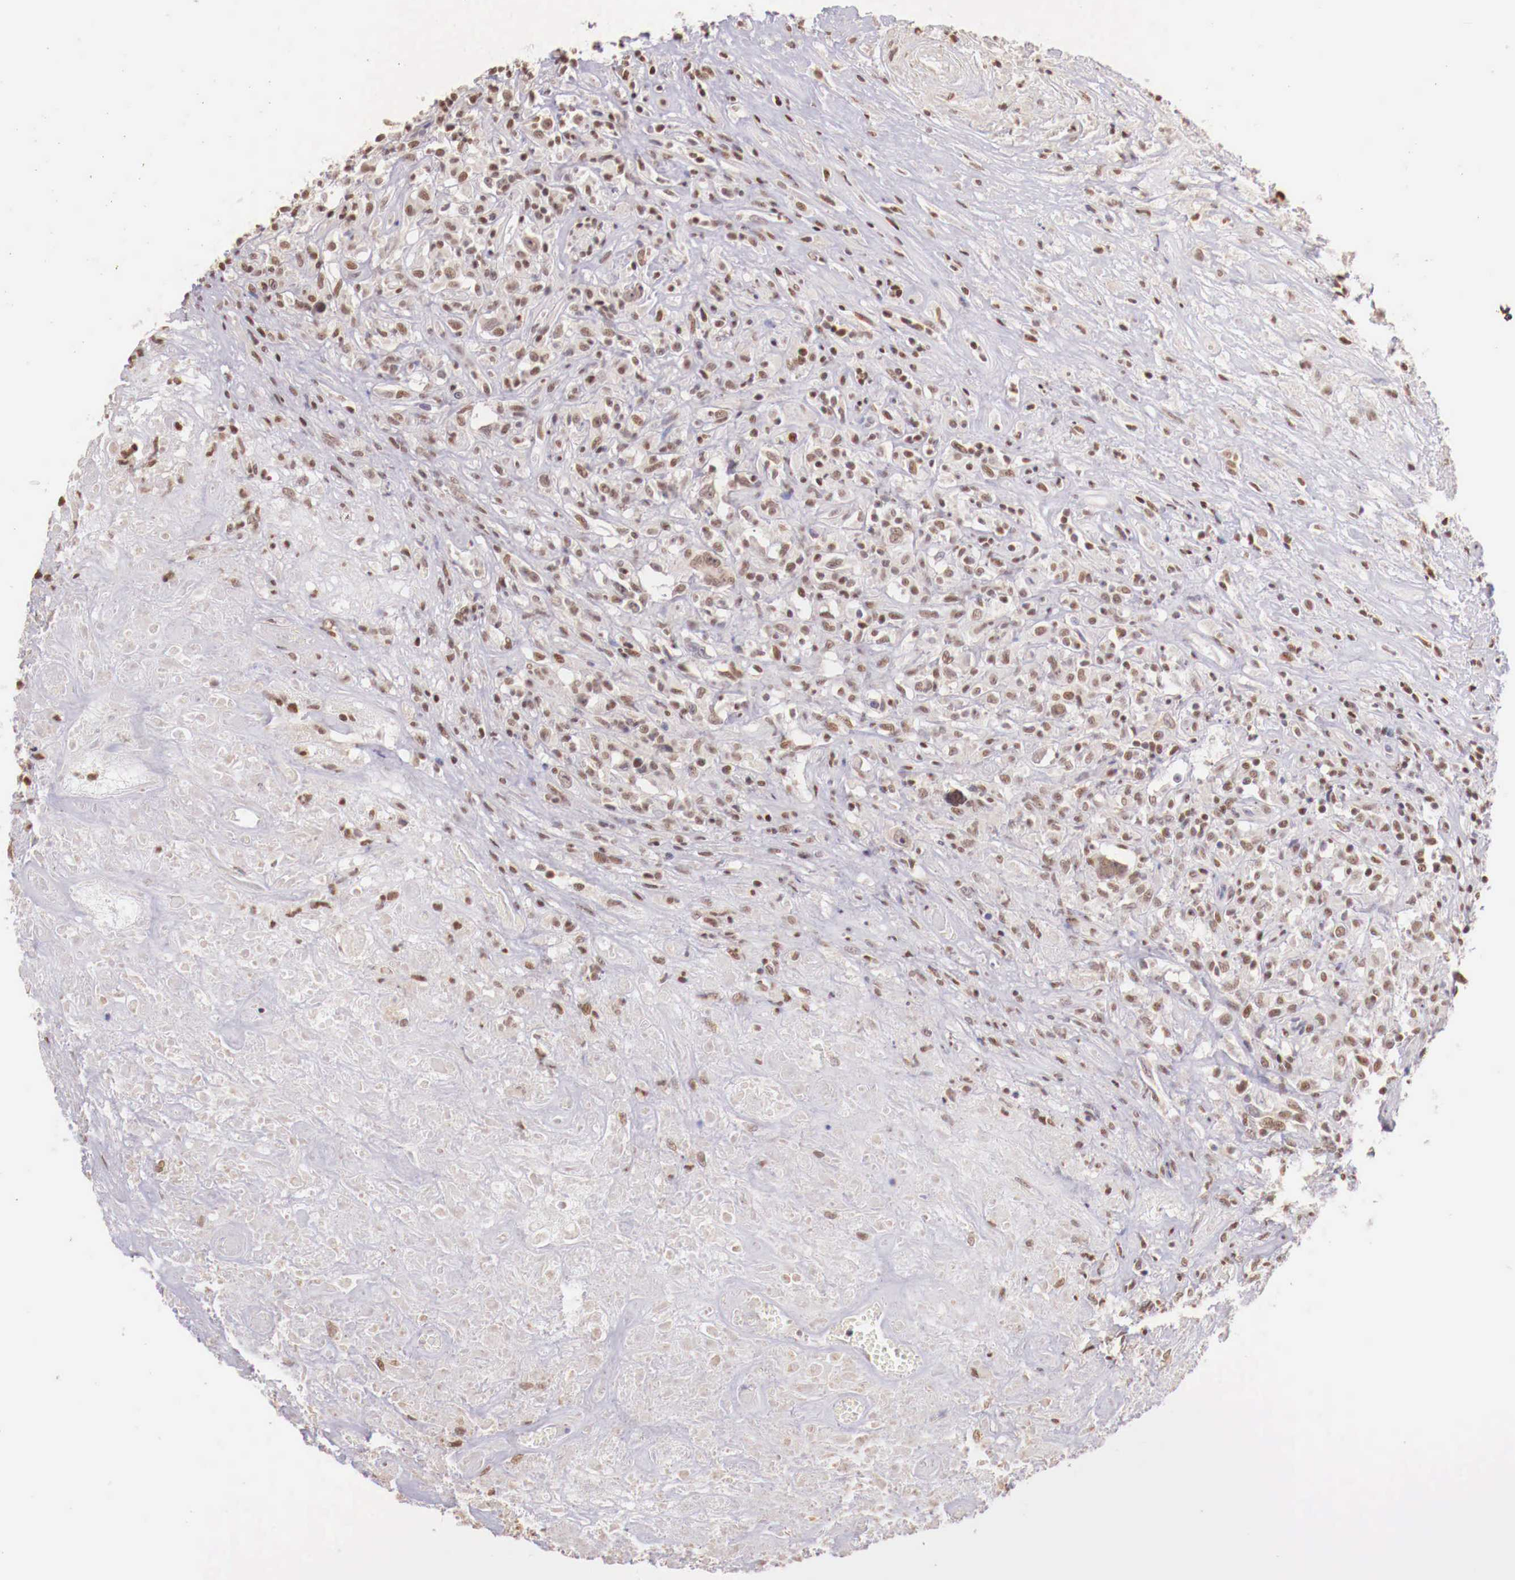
{"staining": {"intensity": "weak", "quantity": "<25%", "location": "nuclear"}, "tissue": "lymphoma", "cell_type": "Tumor cells", "image_type": "cancer", "snomed": [{"axis": "morphology", "description": "Hodgkin's disease, NOS"}, {"axis": "topography", "description": "Lymph node"}], "caption": "Immunohistochemistry (IHC) micrograph of neoplastic tissue: lymphoma stained with DAB (3,3'-diaminobenzidine) reveals no significant protein expression in tumor cells. (DAB immunohistochemistry with hematoxylin counter stain).", "gene": "SP1", "patient": {"sex": "male", "age": 46}}